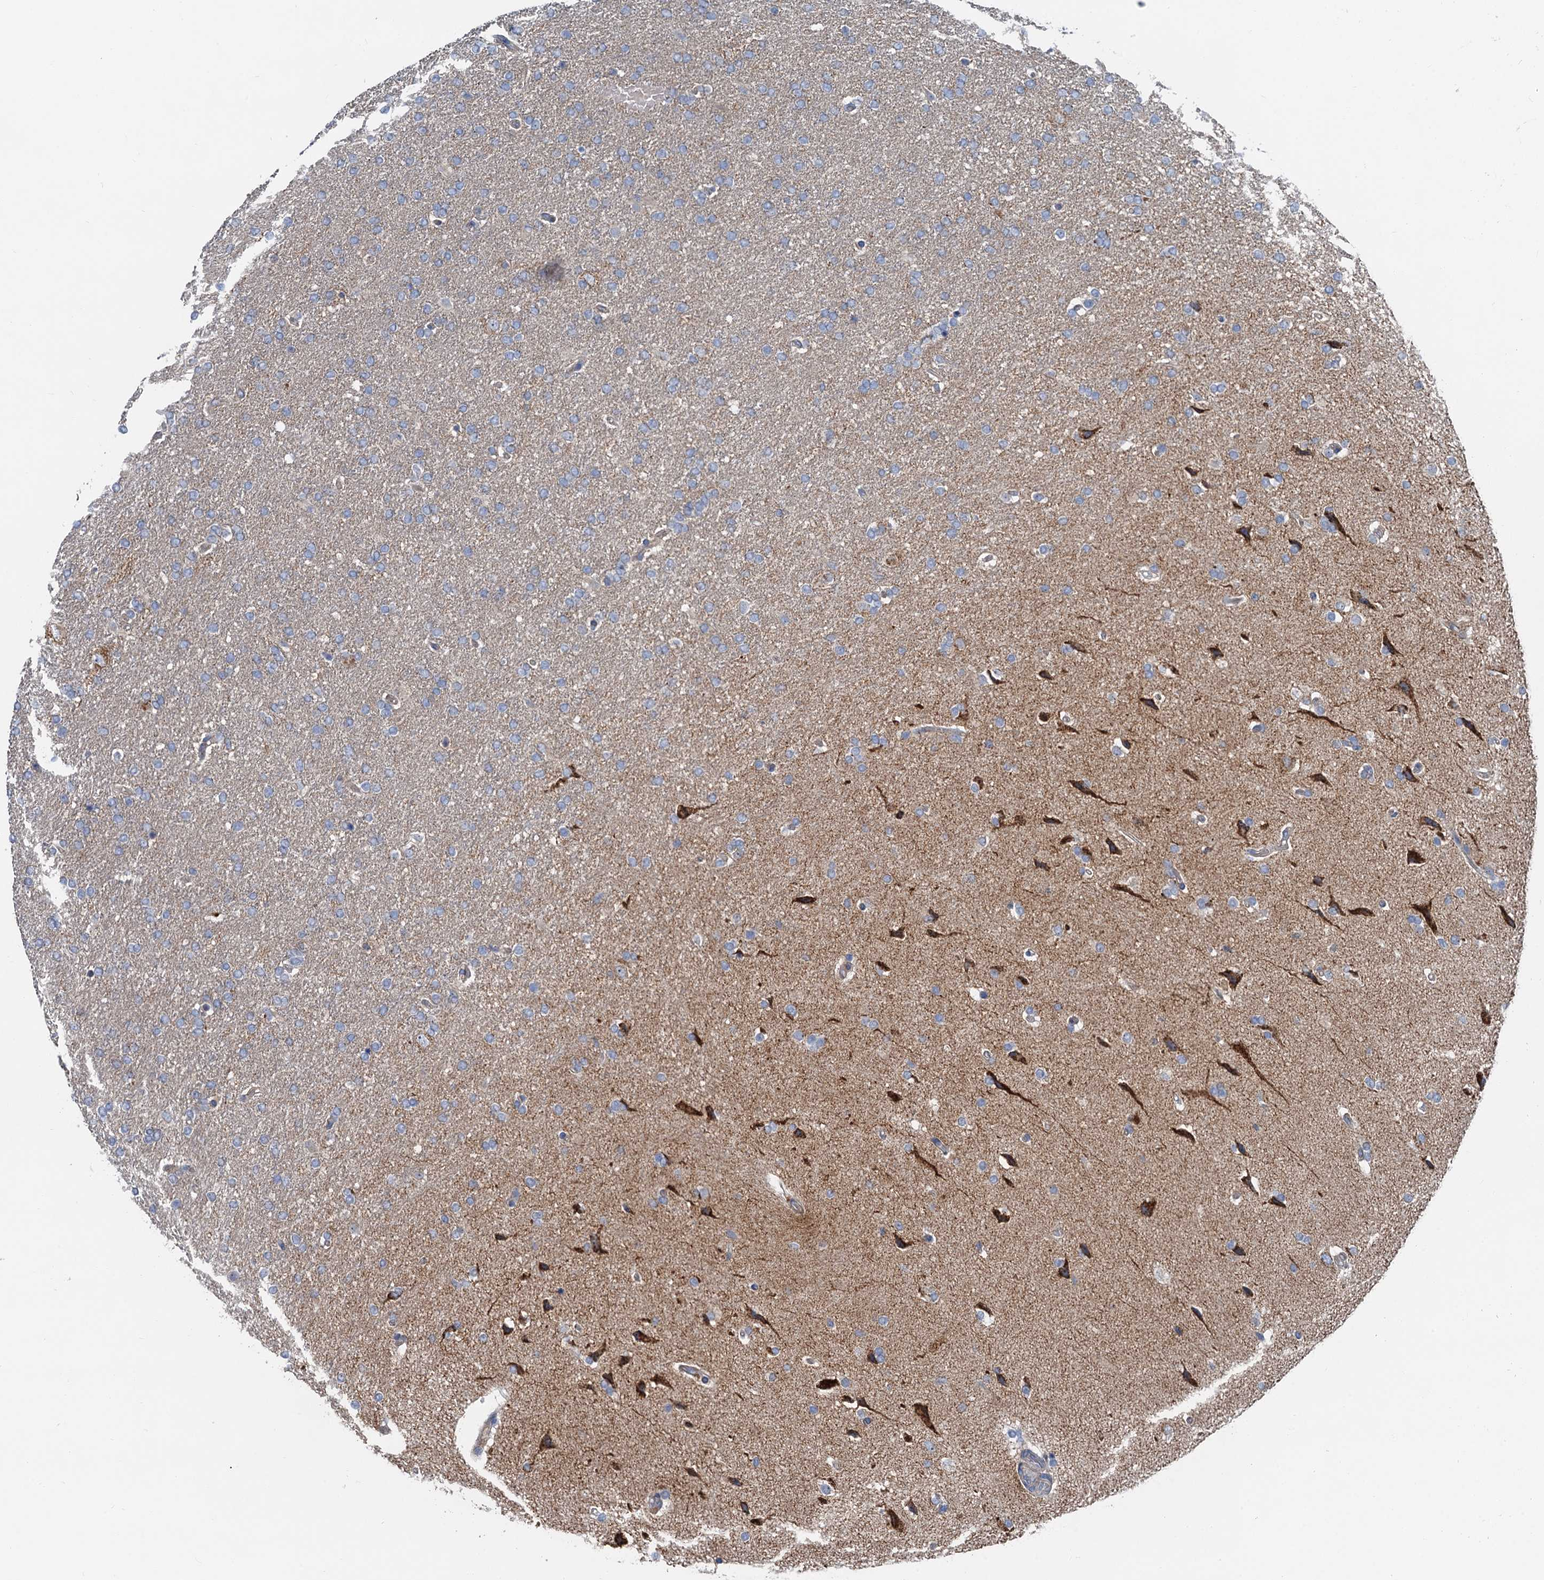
{"staining": {"intensity": "negative", "quantity": "none", "location": "none"}, "tissue": "glioma", "cell_type": "Tumor cells", "image_type": "cancer", "snomed": [{"axis": "morphology", "description": "Glioma, malignant, High grade"}, {"axis": "topography", "description": "Brain"}], "caption": "DAB immunohistochemical staining of malignant glioma (high-grade) demonstrates no significant expression in tumor cells. The staining was performed using DAB (3,3'-diaminobenzidine) to visualize the protein expression in brown, while the nuclei were stained in blue with hematoxylin (Magnification: 20x).", "gene": "ANKRD26", "patient": {"sex": "male", "age": 72}}